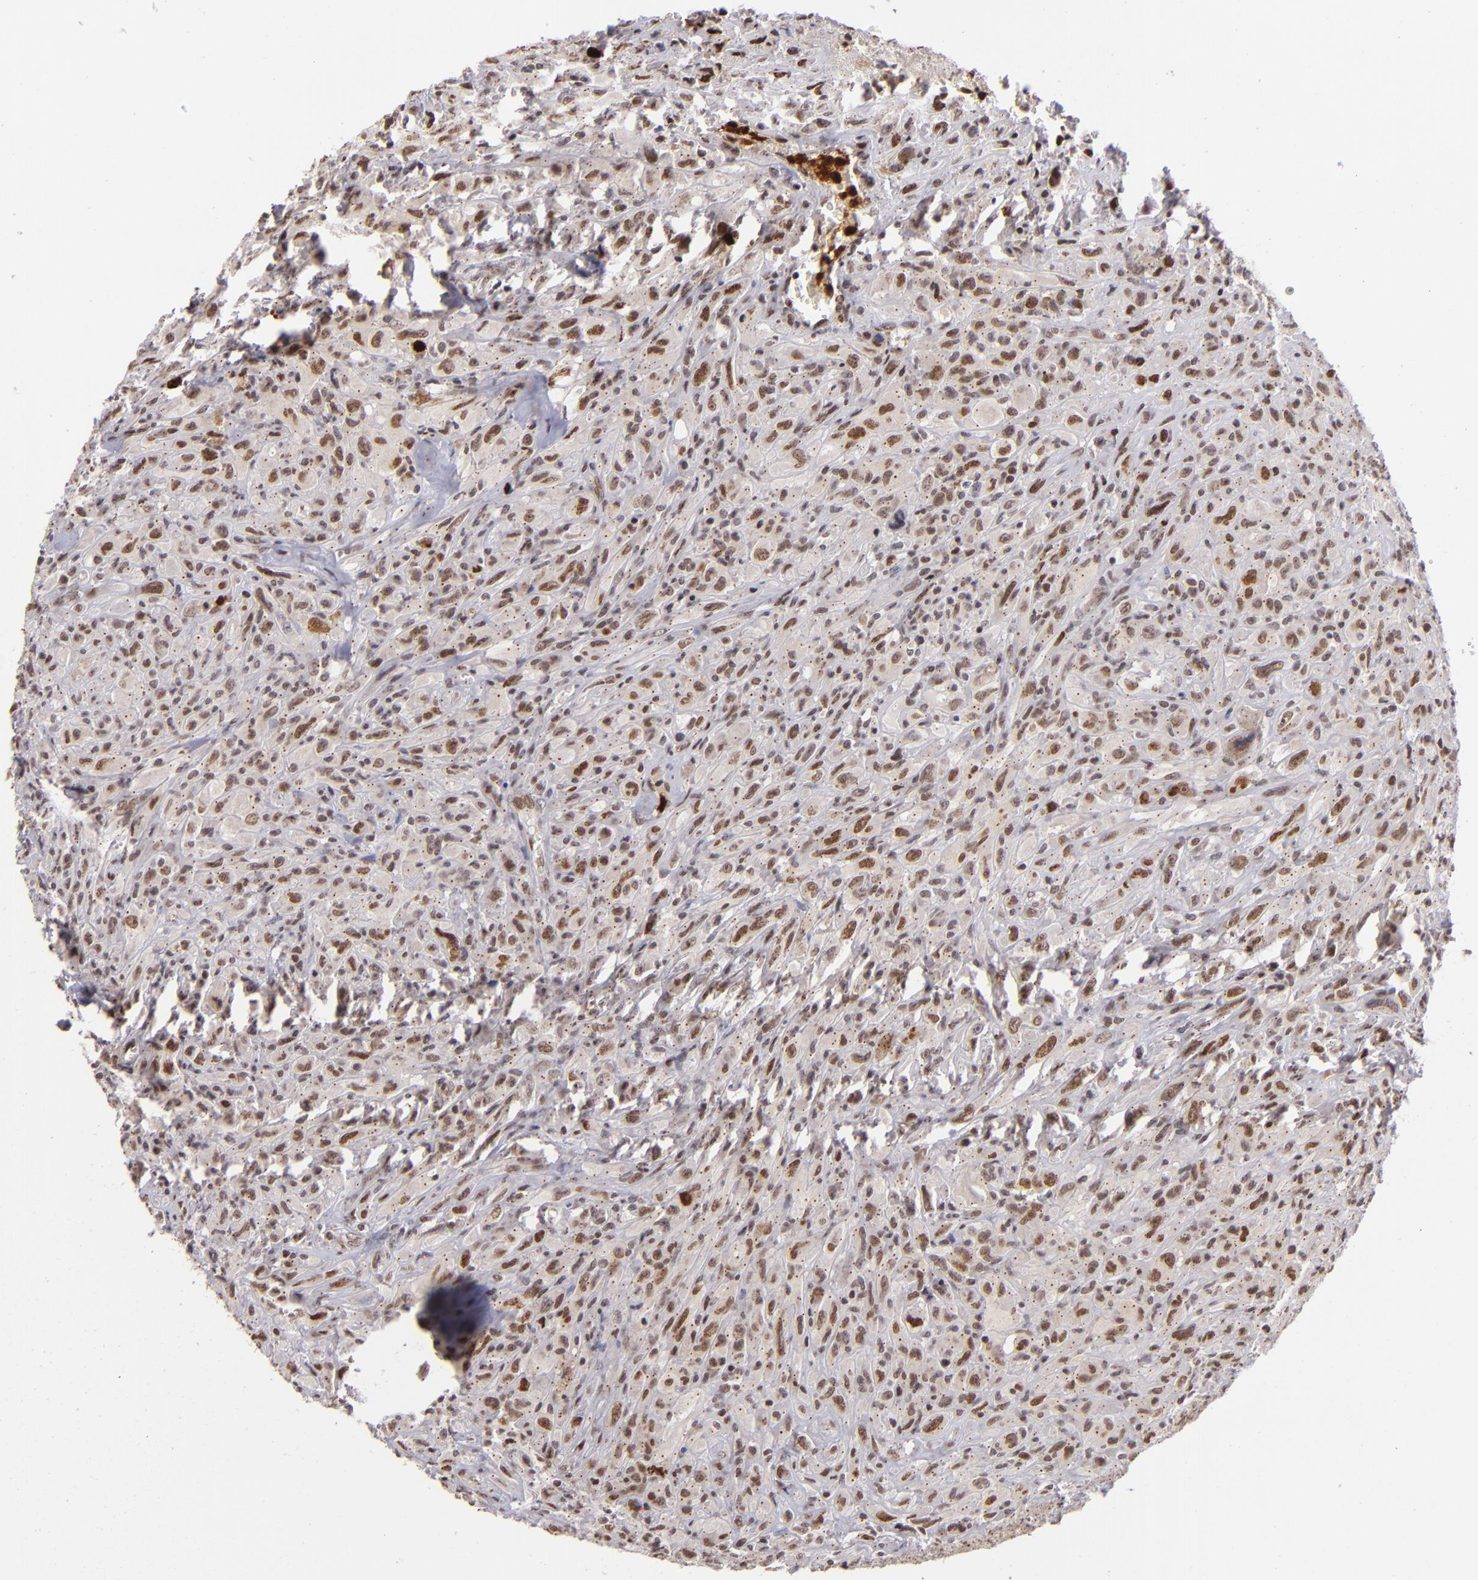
{"staining": {"intensity": "moderate", "quantity": "25%-75%", "location": "nuclear"}, "tissue": "glioma", "cell_type": "Tumor cells", "image_type": "cancer", "snomed": [{"axis": "morphology", "description": "Glioma, malignant, High grade"}, {"axis": "topography", "description": "Brain"}], "caption": "The photomicrograph demonstrates staining of malignant glioma (high-grade), revealing moderate nuclear protein expression (brown color) within tumor cells. The protein of interest is shown in brown color, while the nuclei are stained blue.", "gene": "RXRG", "patient": {"sex": "male", "age": 48}}